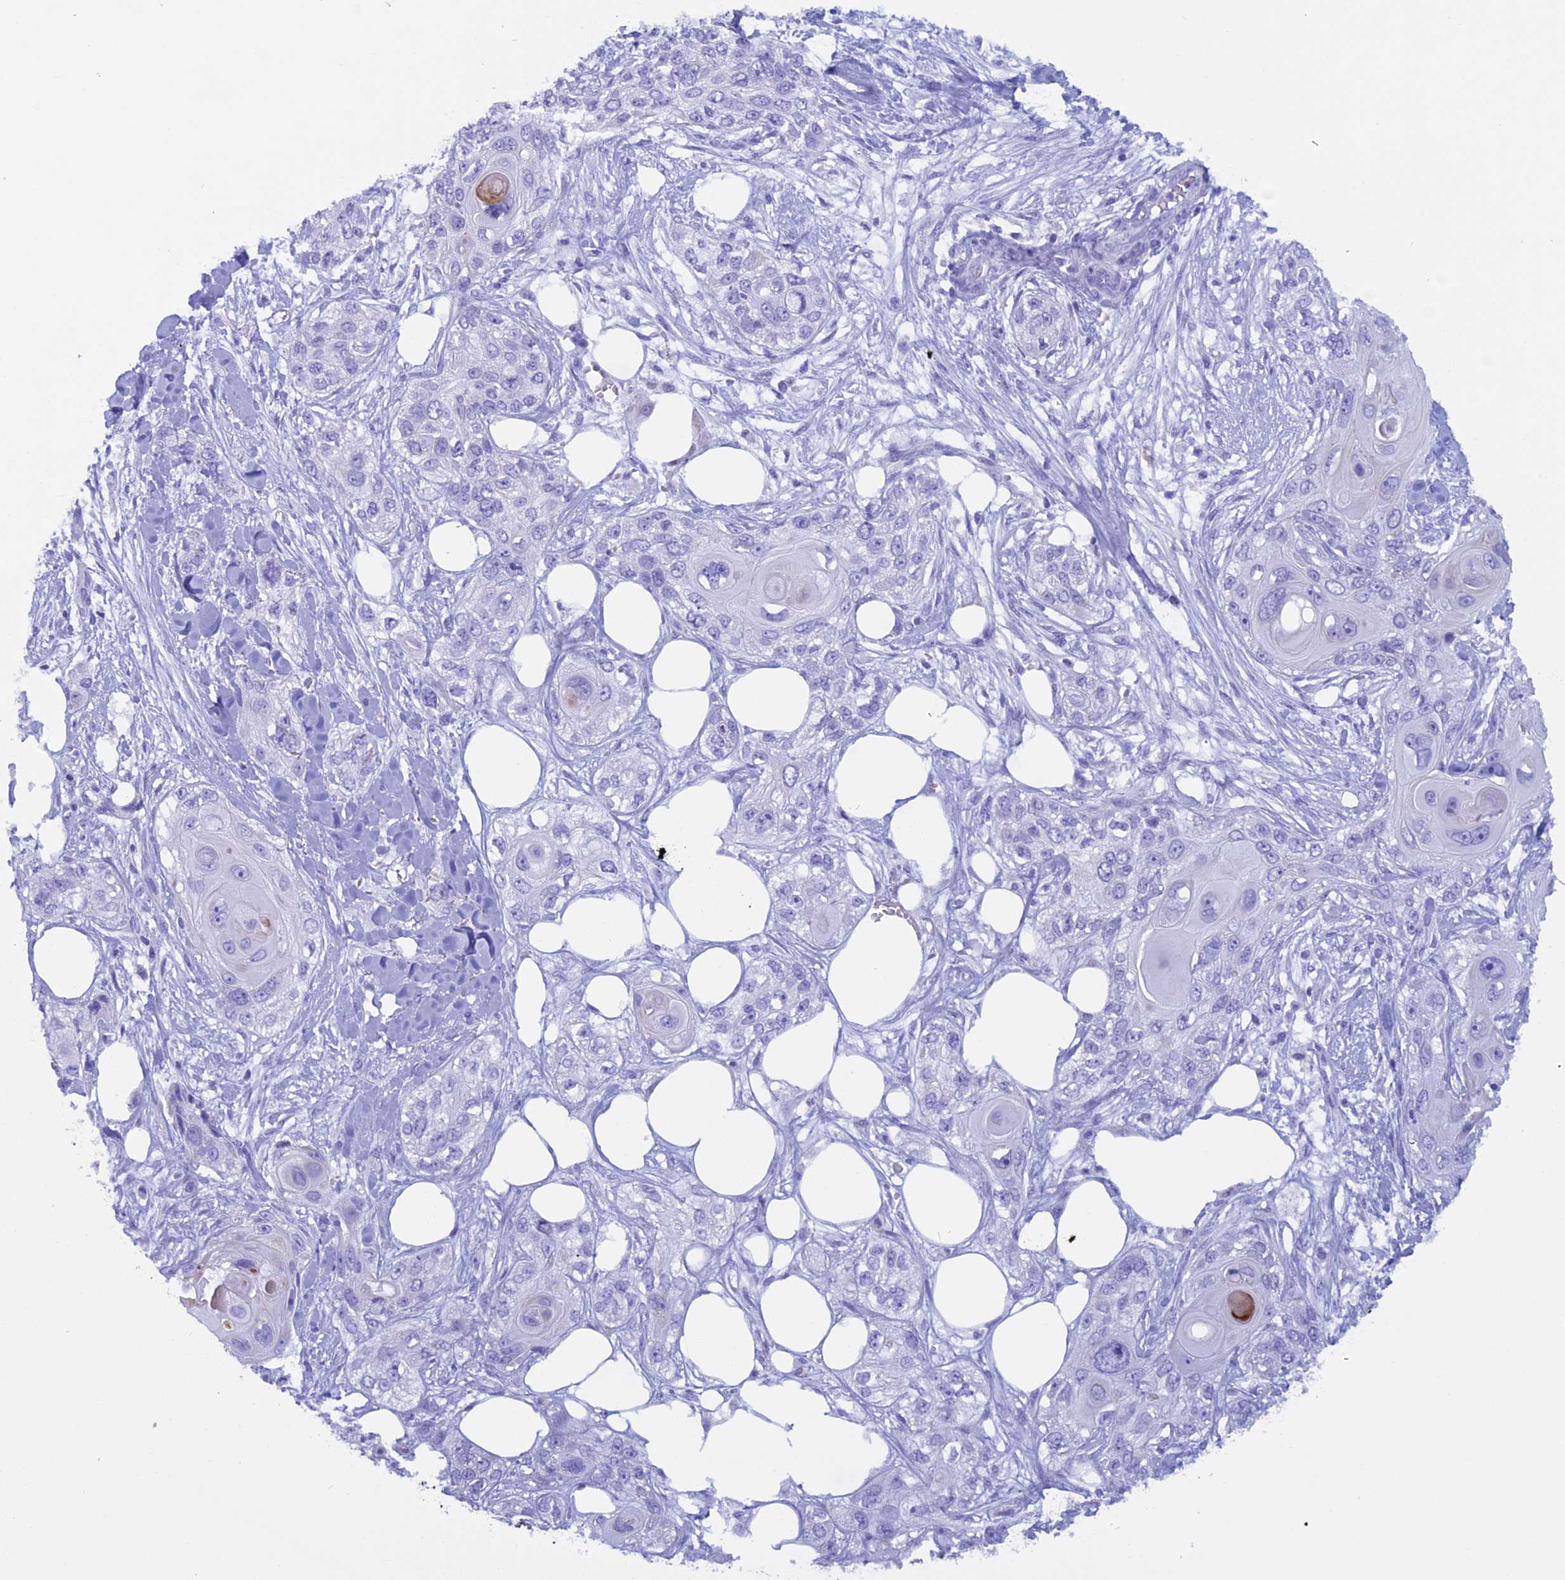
{"staining": {"intensity": "negative", "quantity": "none", "location": "none"}, "tissue": "skin cancer", "cell_type": "Tumor cells", "image_type": "cancer", "snomed": [{"axis": "morphology", "description": "Normal tissue, NOS"}, {"axis": "morphology", "description": "Squamous cell carcinoma, NOS"}, {"axis": "topography", "description": "Skin"}], "caption": "DAB (3,3'-diaminobenzidine) immunohistochemical staining of squamous cell carcinoma (skin) shows no significant expression in tumor cells.", "gene": "ZNF563", "patient": {"sex": "male", "age": 72}}